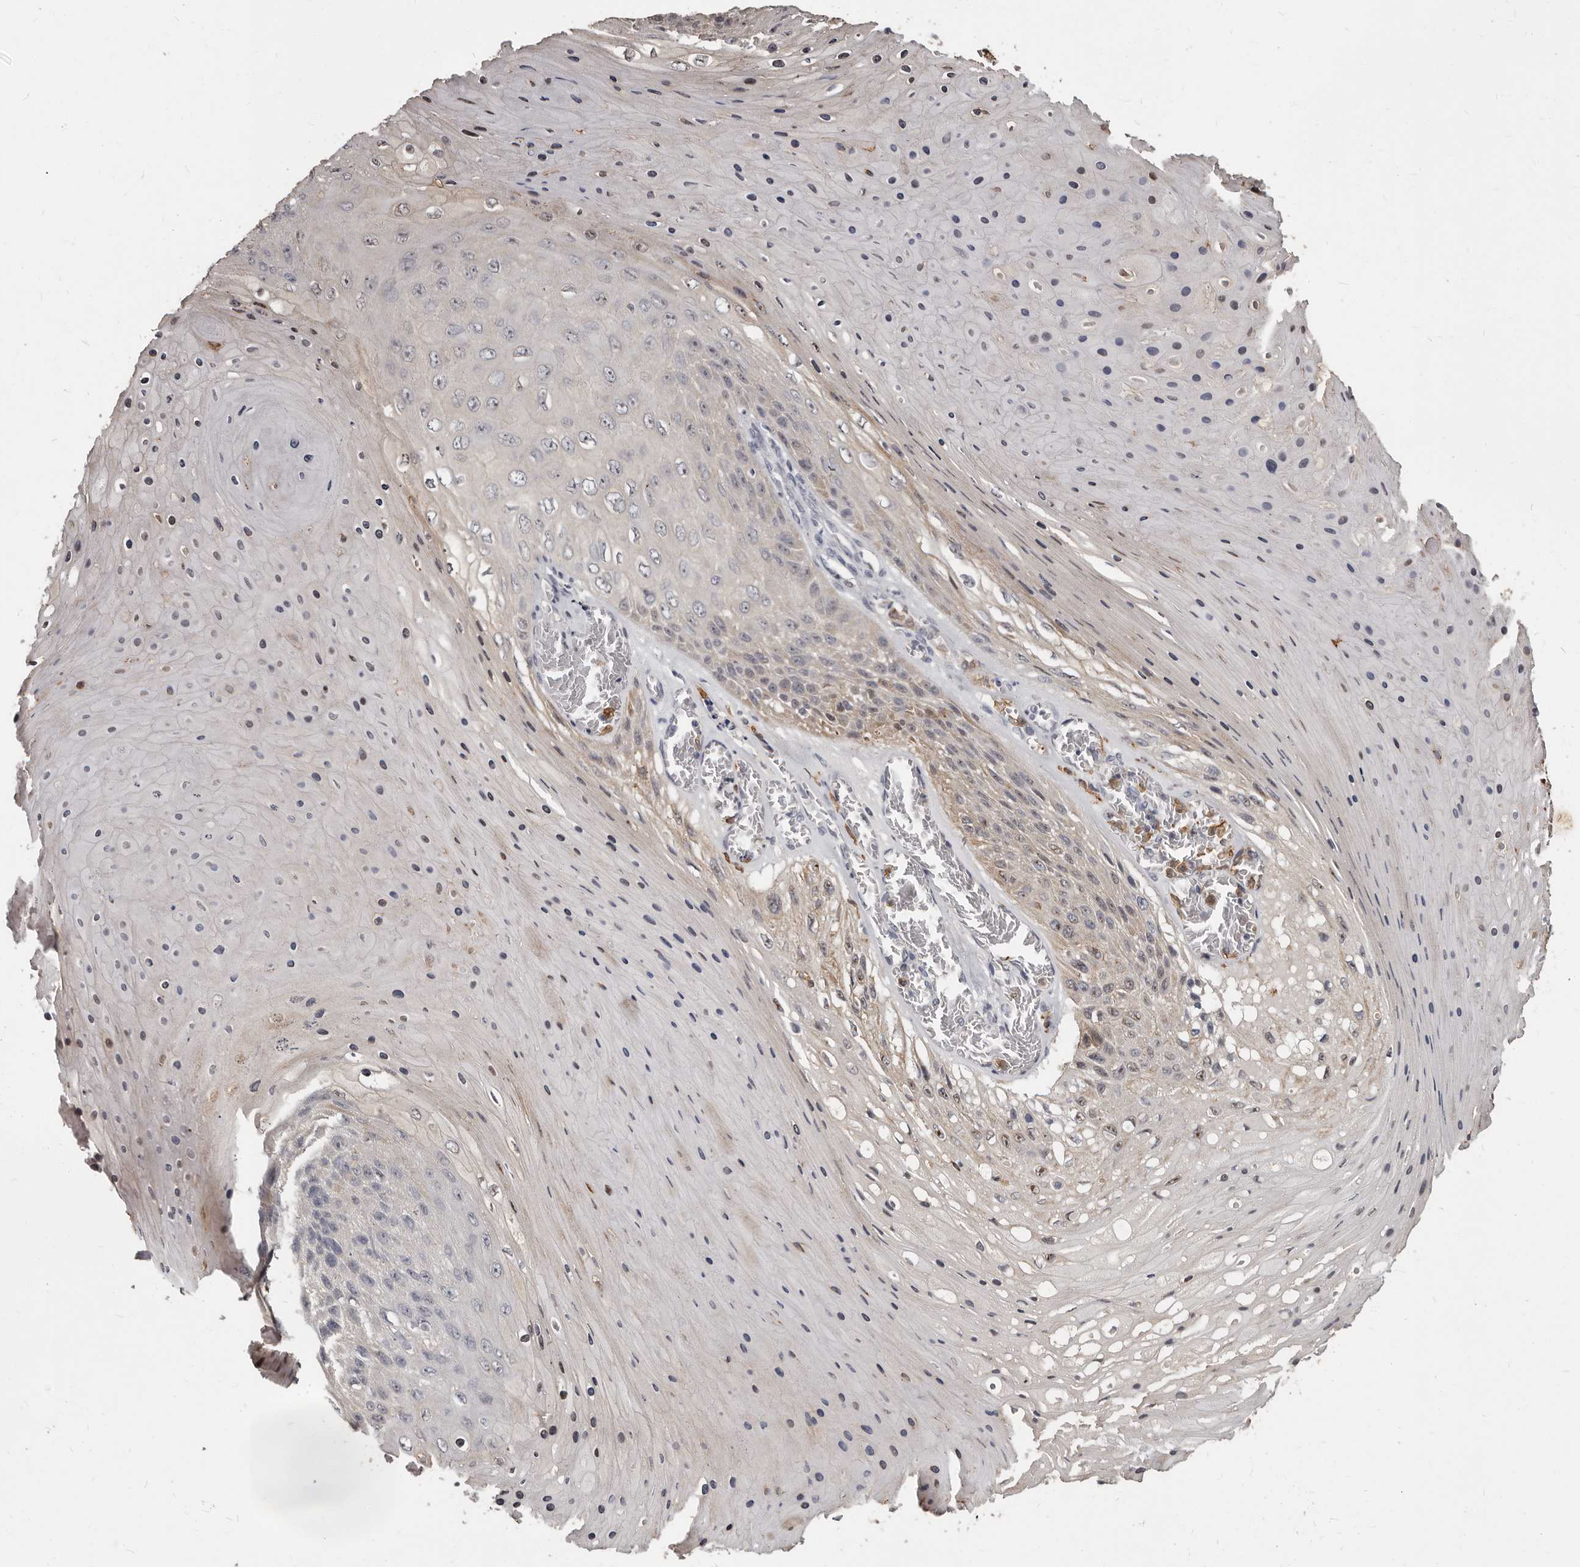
{"staining": {"intensity": "weak", "quantity": "<25%", "location": "cytoplasmic/membranous"}, "tissue": "skin cancer", "cell_type": "Tumor cells", "image_type": "cancer", "snomed": [{"axis": "morphology", "description": "Squamous cell carcinoma, NOS"}, {"axis": "topography", "description": "Skin"}], "caption": "Micrograph shows no significant protein expression in tumor cells of skin cancer (squamous cell carcinoma). Brightfield microscopy of IHC stained with DAB (3,3'-diaminobenzidine) (brown) and hematoxylin (blue), captured at high magnification.", "gene": "GPR157", "patient": {"sex": "female", "age": 88}}